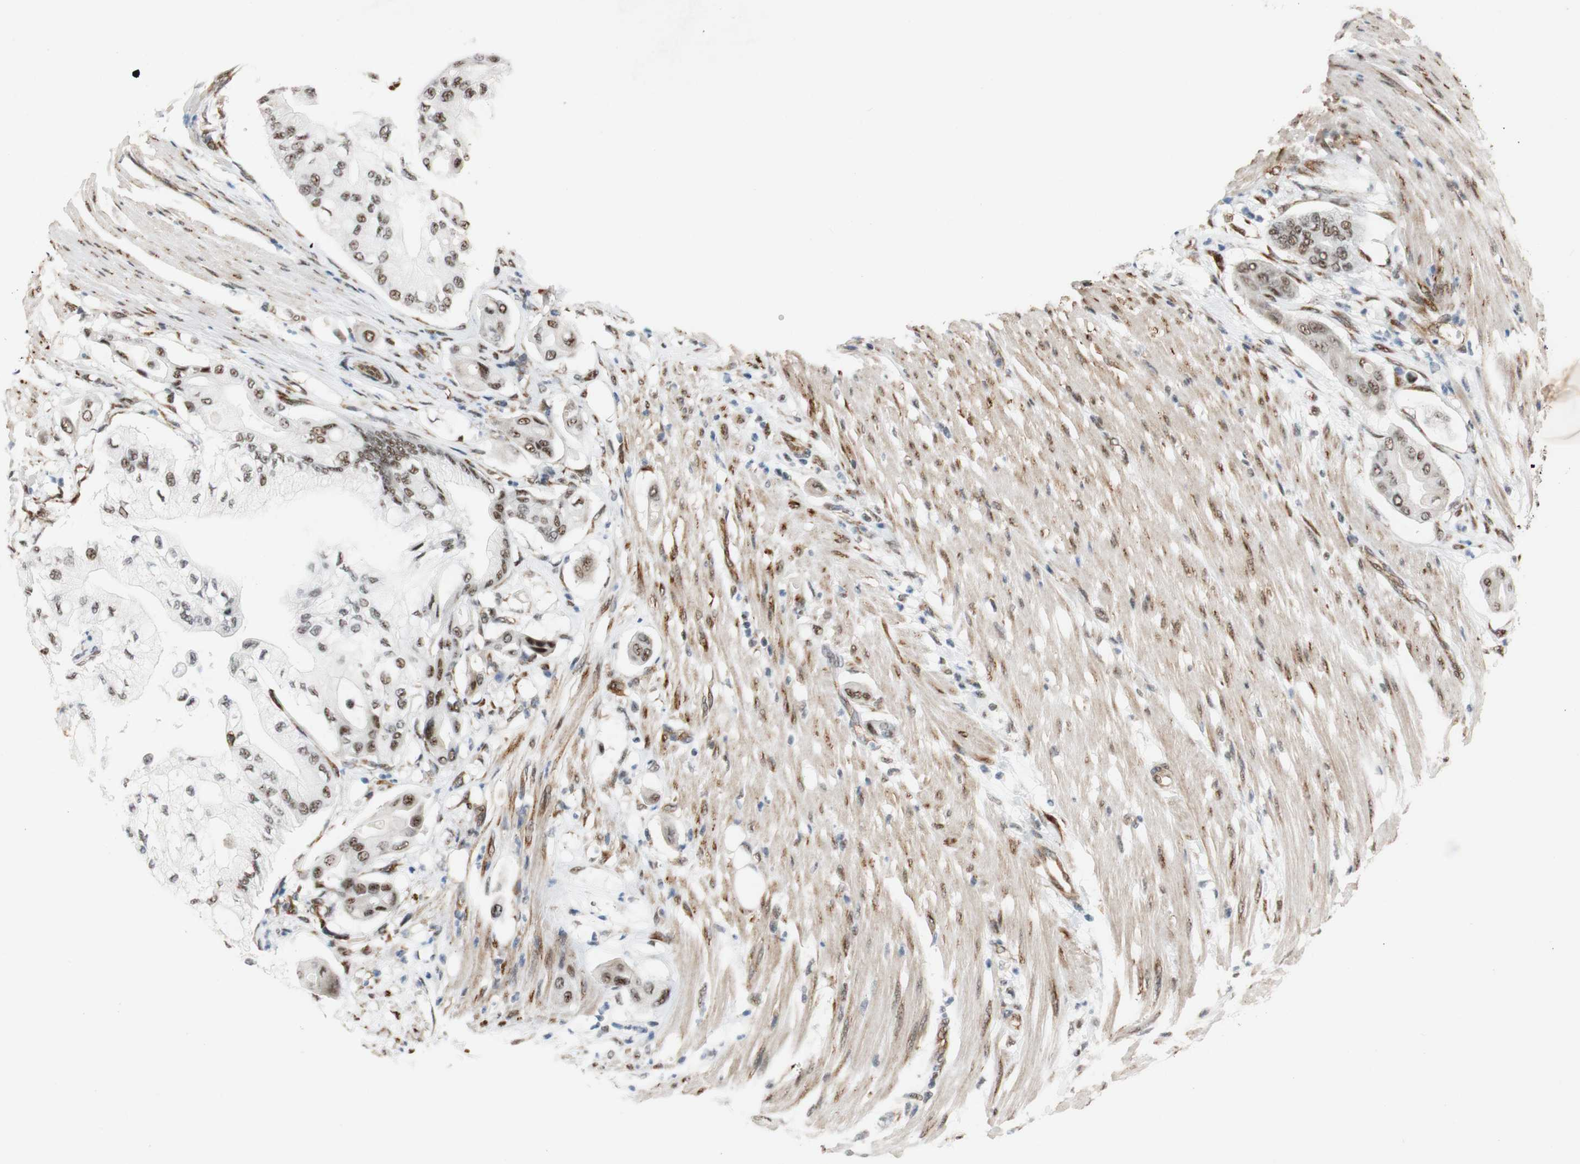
{"staining": {"intensity": "strong", "quantity": ">75%", "location": "nuclear"}, "tissue": "pancreatic cancer", "cell_type": "Tumor cells", "image_type": "cancer", "snomed": [{"axis": "morphology", "description": "Adenocarcinoma, NOS"}, {"axis": "morphology", "description": "Adenocarcinoma, metastatic, NOS"}, {"axis": "topography", "description": "Lymph node"}, {"axis": "topography", "description": "Pancreas"}, {"axis": "topography", "description": "Duodenum"}], "caption": "About >75% of tumor cells in pancreatic cancer display strong nuclear protein staining as visualized by brown immunohistochemical staining.", "gene": "SAP18", "patient": {"sex": "female", "age": 64}}